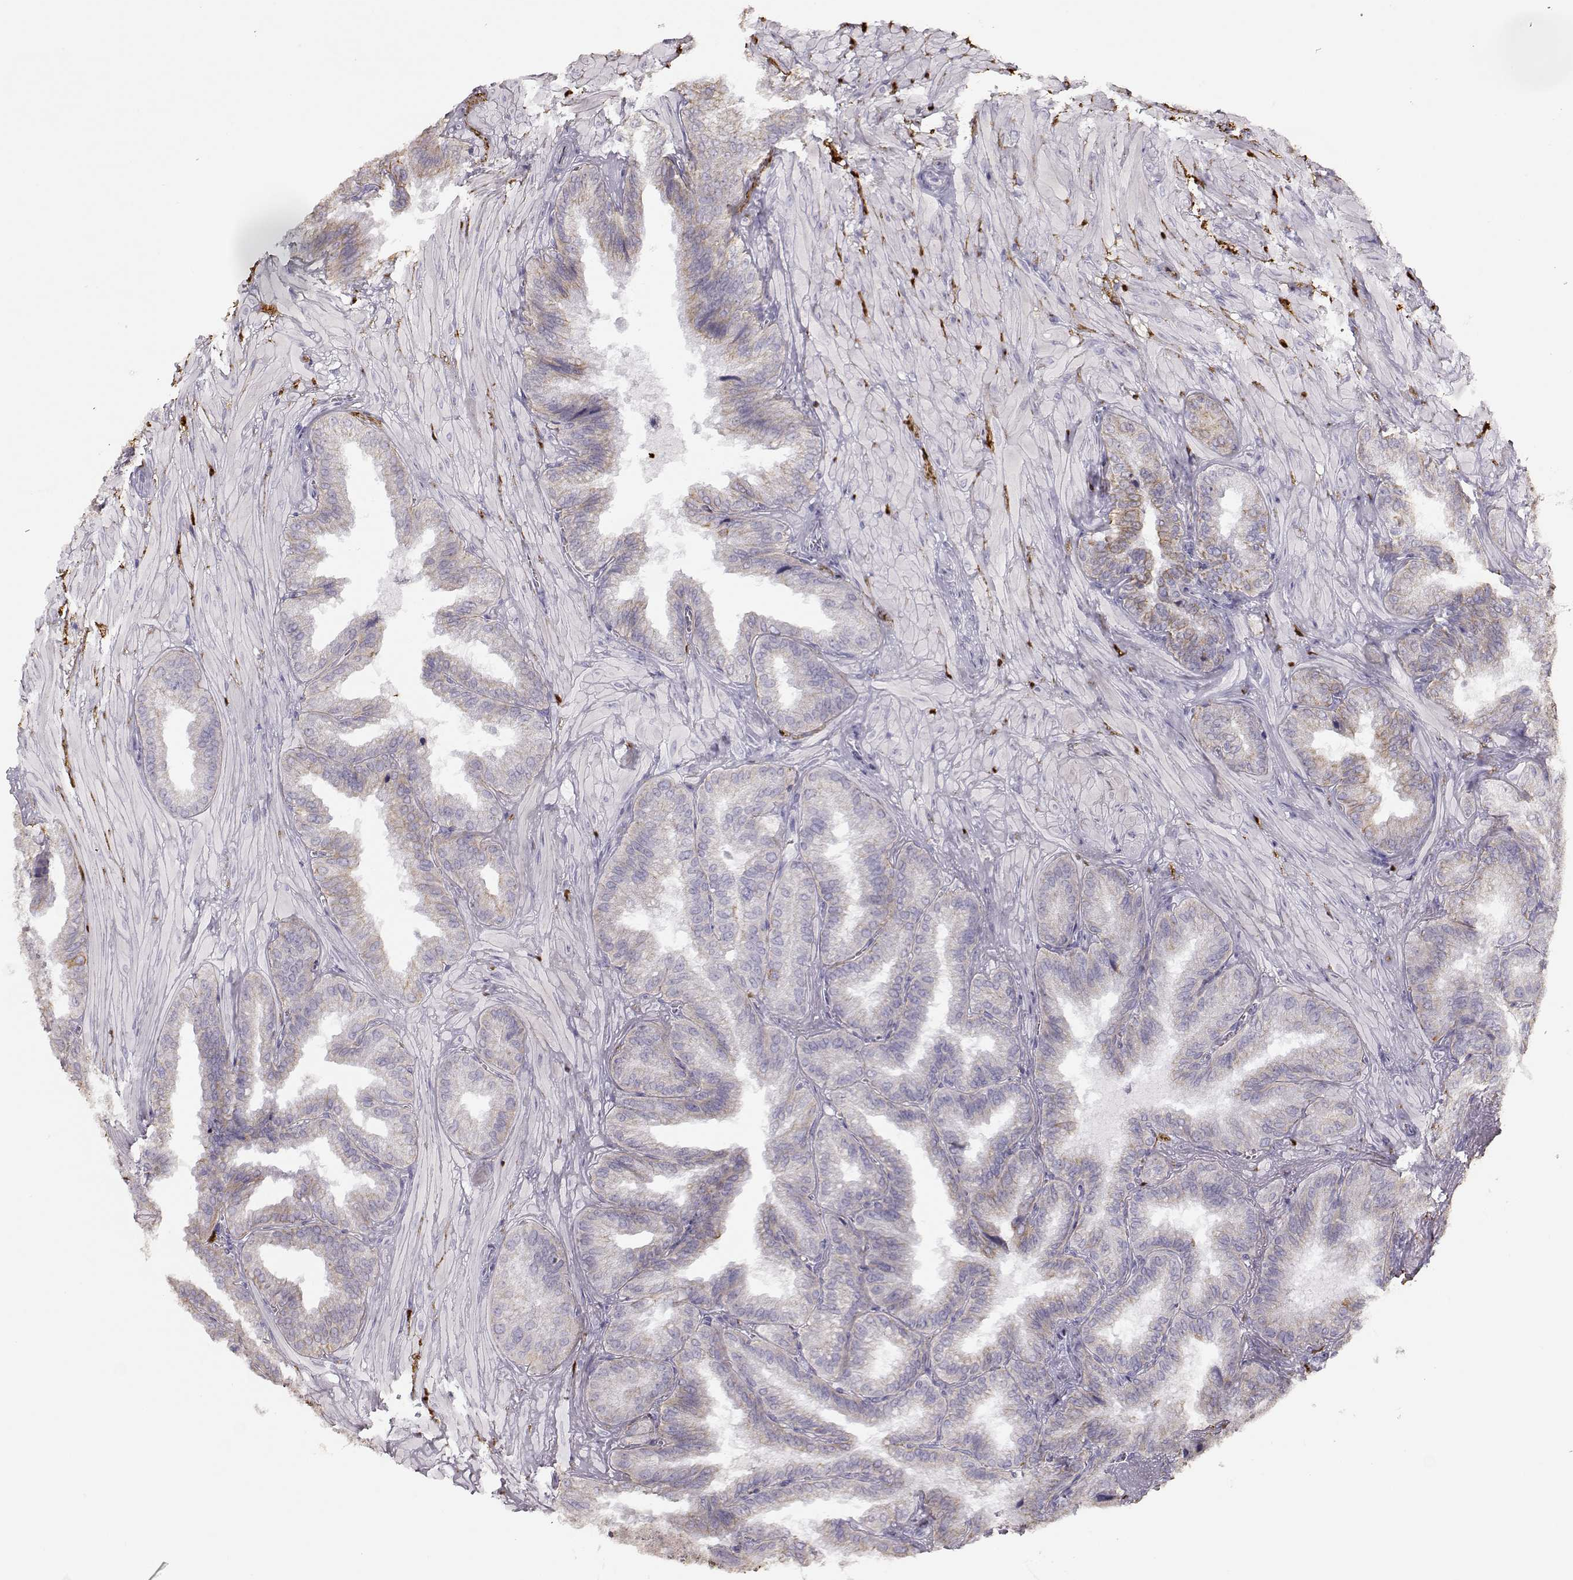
{"staining": {"intensity": "moderate", "quantity": "<25%", "location": "cytoplasmic/membranous"}, "tissue": "seminal vesicle", "cell_type": "Glandular cells", "image_type": "normal", "snomed": [{"axis": "morphology", "description": "Normal tissue, NOS"}, {"axis": "topography", "description": "Seminal veicle"}], "caption": "Human seminal vesicle stained with a brown dye reveals moderate cytoplasmic/membranous positive expression in approximately <25% of glandular cells.", "gene": "S100B", "patient": {"sex": "male", "age": 37}}